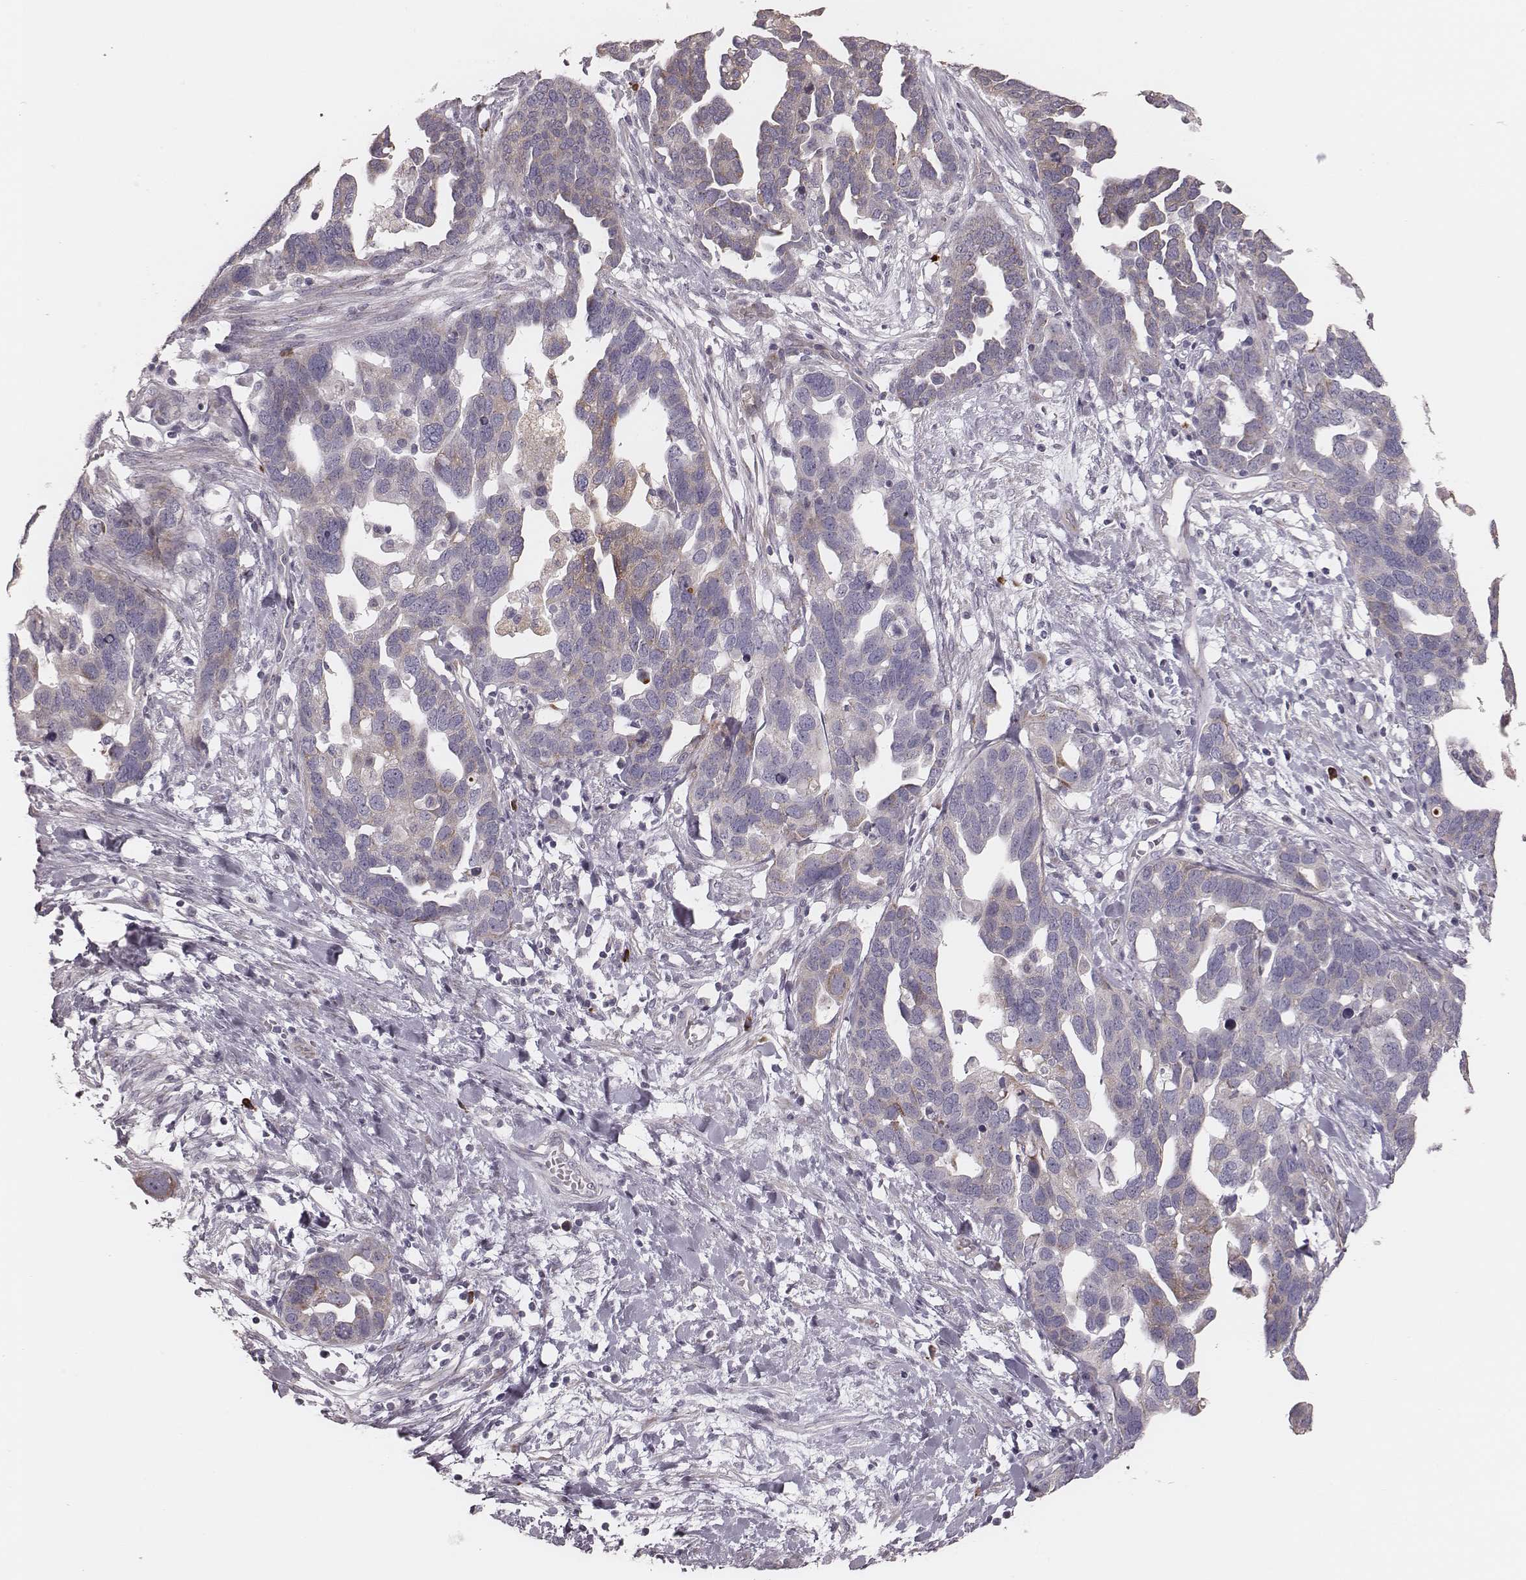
{"staining": {"intensity": "weak", "quantity": "<25%", "location": "cytoplasmic/membranous"}, "tissue": "ovarian cancer", "cell_type": "Tumor cells", "image_type": "cancer", "snomed": [{"axis": "morphology", "description": "Cystadenocarcinoma, serous, NOS"}, {"axis": "topography", "description": "Ovary"}], "caption": "Image shows no significant protein expression in tumor cells of ovarian cancer. (Immunohistochemistry, brightfield microscopy, high magnification).", "gene": "KIF5C", "patient": {"sex": "female", "age": 54}}